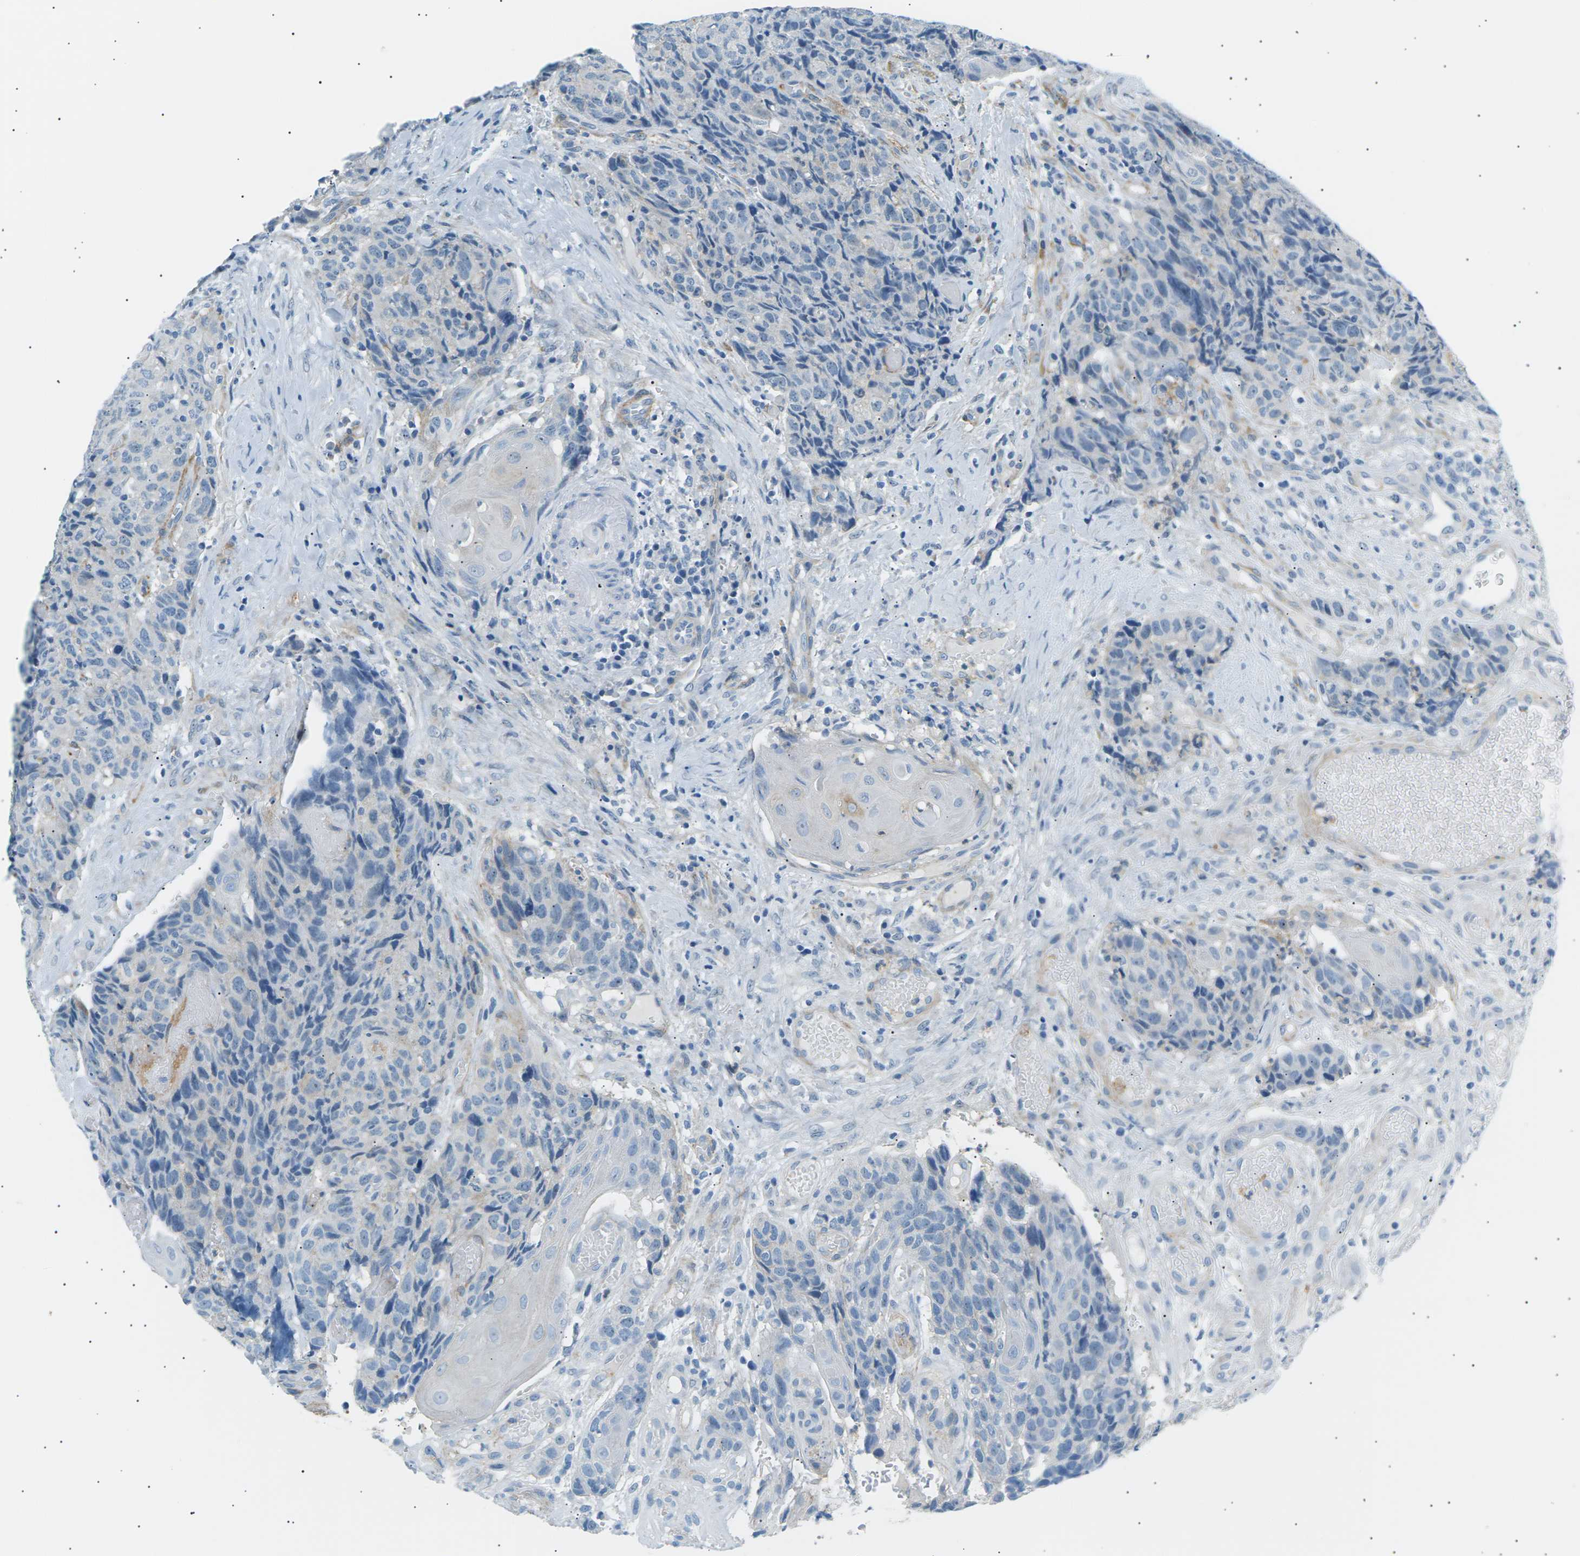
{"staining": {"intensity": "weak", "quantity": "<25%", "location": "cytoplasmic/membranous"}, "tissue": "head and neck cancer", "cell_type": "Tumor cells", "image_type": "cancer", "snomed": [{"axis": "morphology", "description": "Squamous cell carcinoma, NOS"}, {"axis": "topography", "description": "Head-Neck"}], "caption": "Squamous cell carcinoma (head and neck) stained for a protein using IHC shows no staining tumor cells.", "gene": "SEPTIN5", "patient": {"sex": "male", "age": 66}}